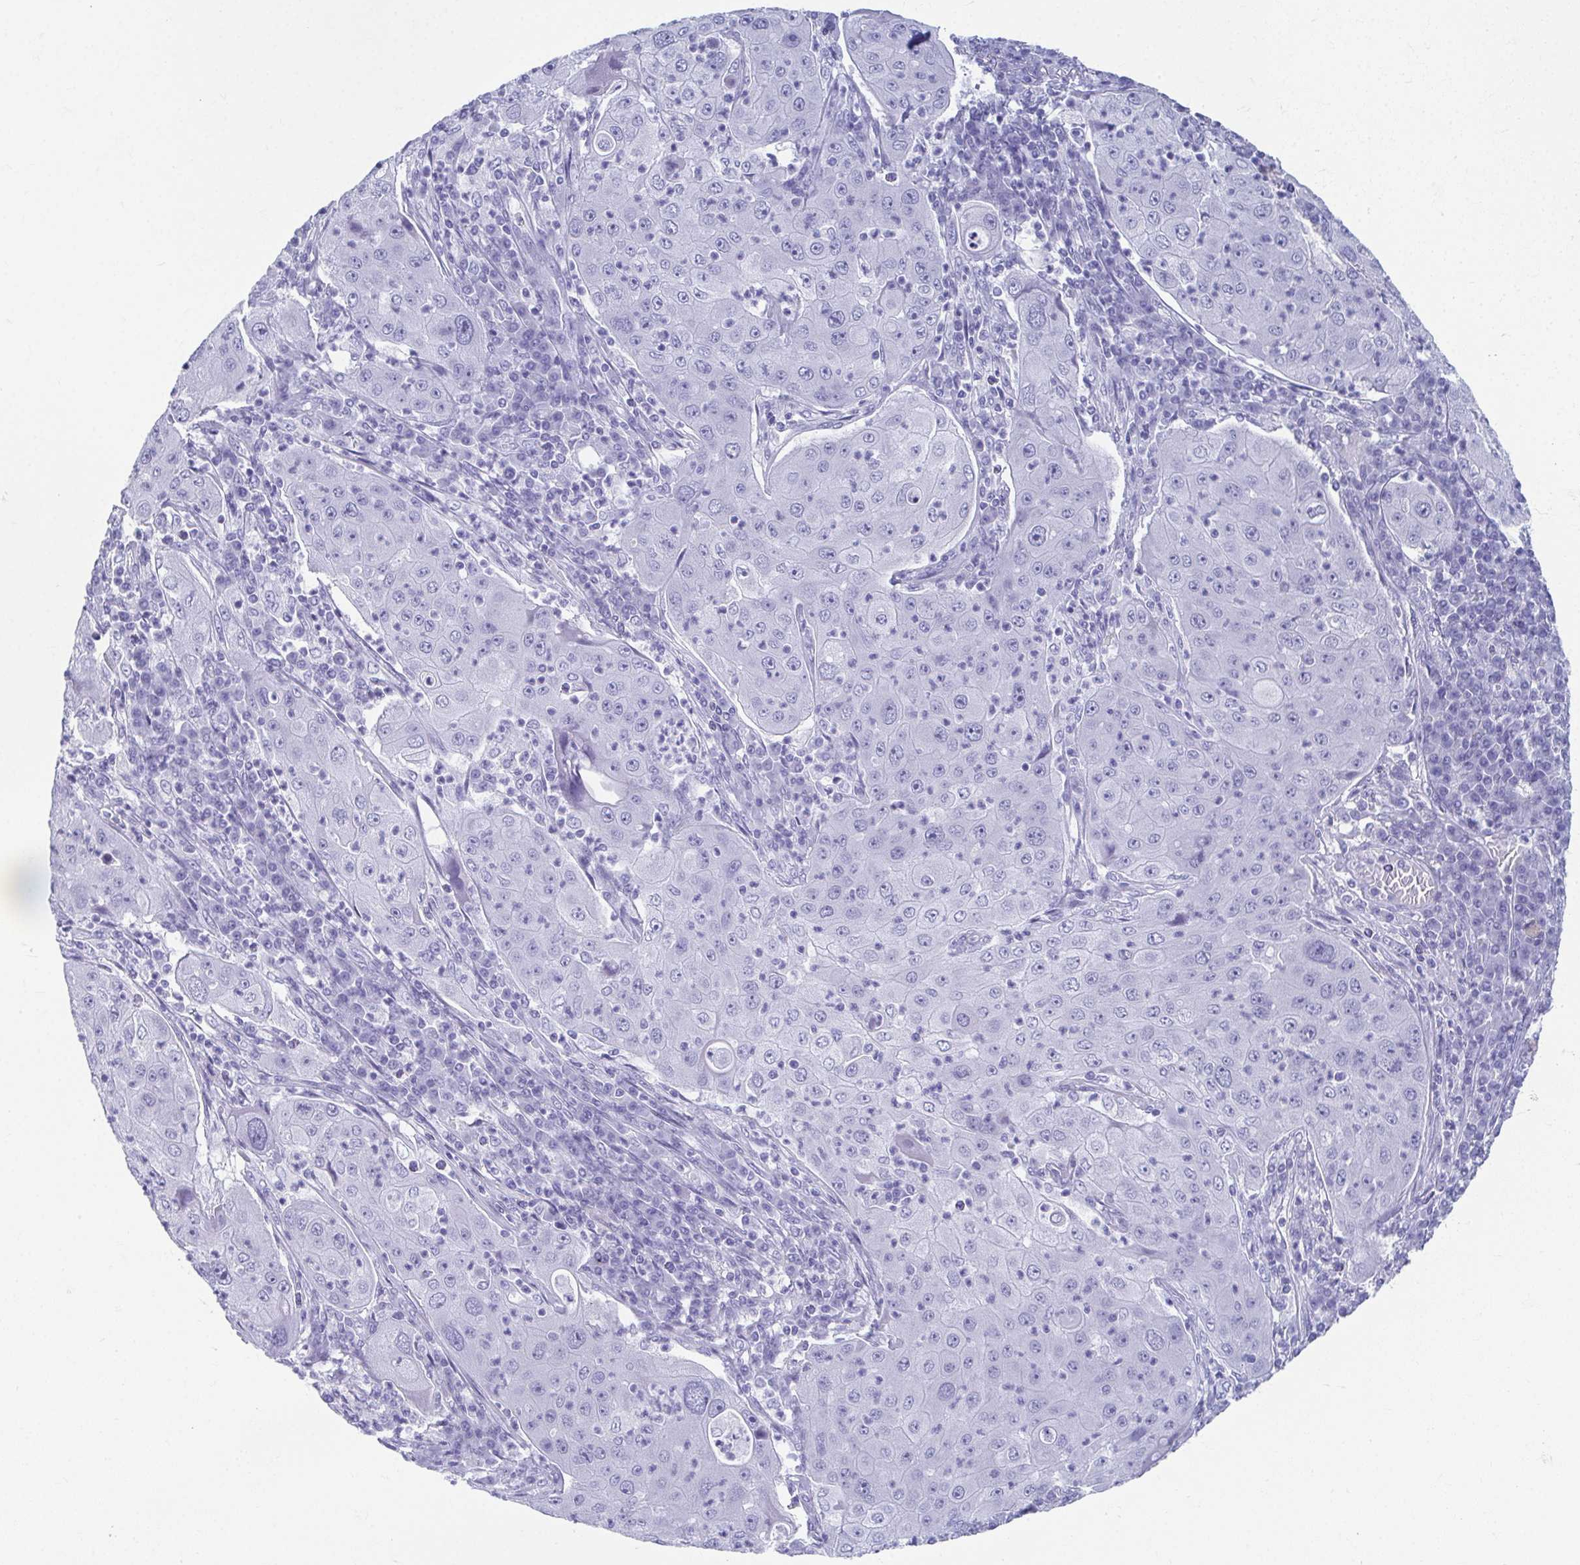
{"staining": {"intensity": "negative", "quantity": "none", "location": "none"}, "tissue": "lung cancer", "cell_type": "Tumor cells", "image_type": "cancer", "snomed": [{"axis": "morphology", "description": "Squamous cell carcinoma, NOS"}, {"axis": "topography", "description": "Lung"}], "caption": "Lung cancer was stained to show a protein in brown. There is no significant positivity in tumor cells.", "gene": "GHRL", "patient": {"sex": "female", "age": 59}}